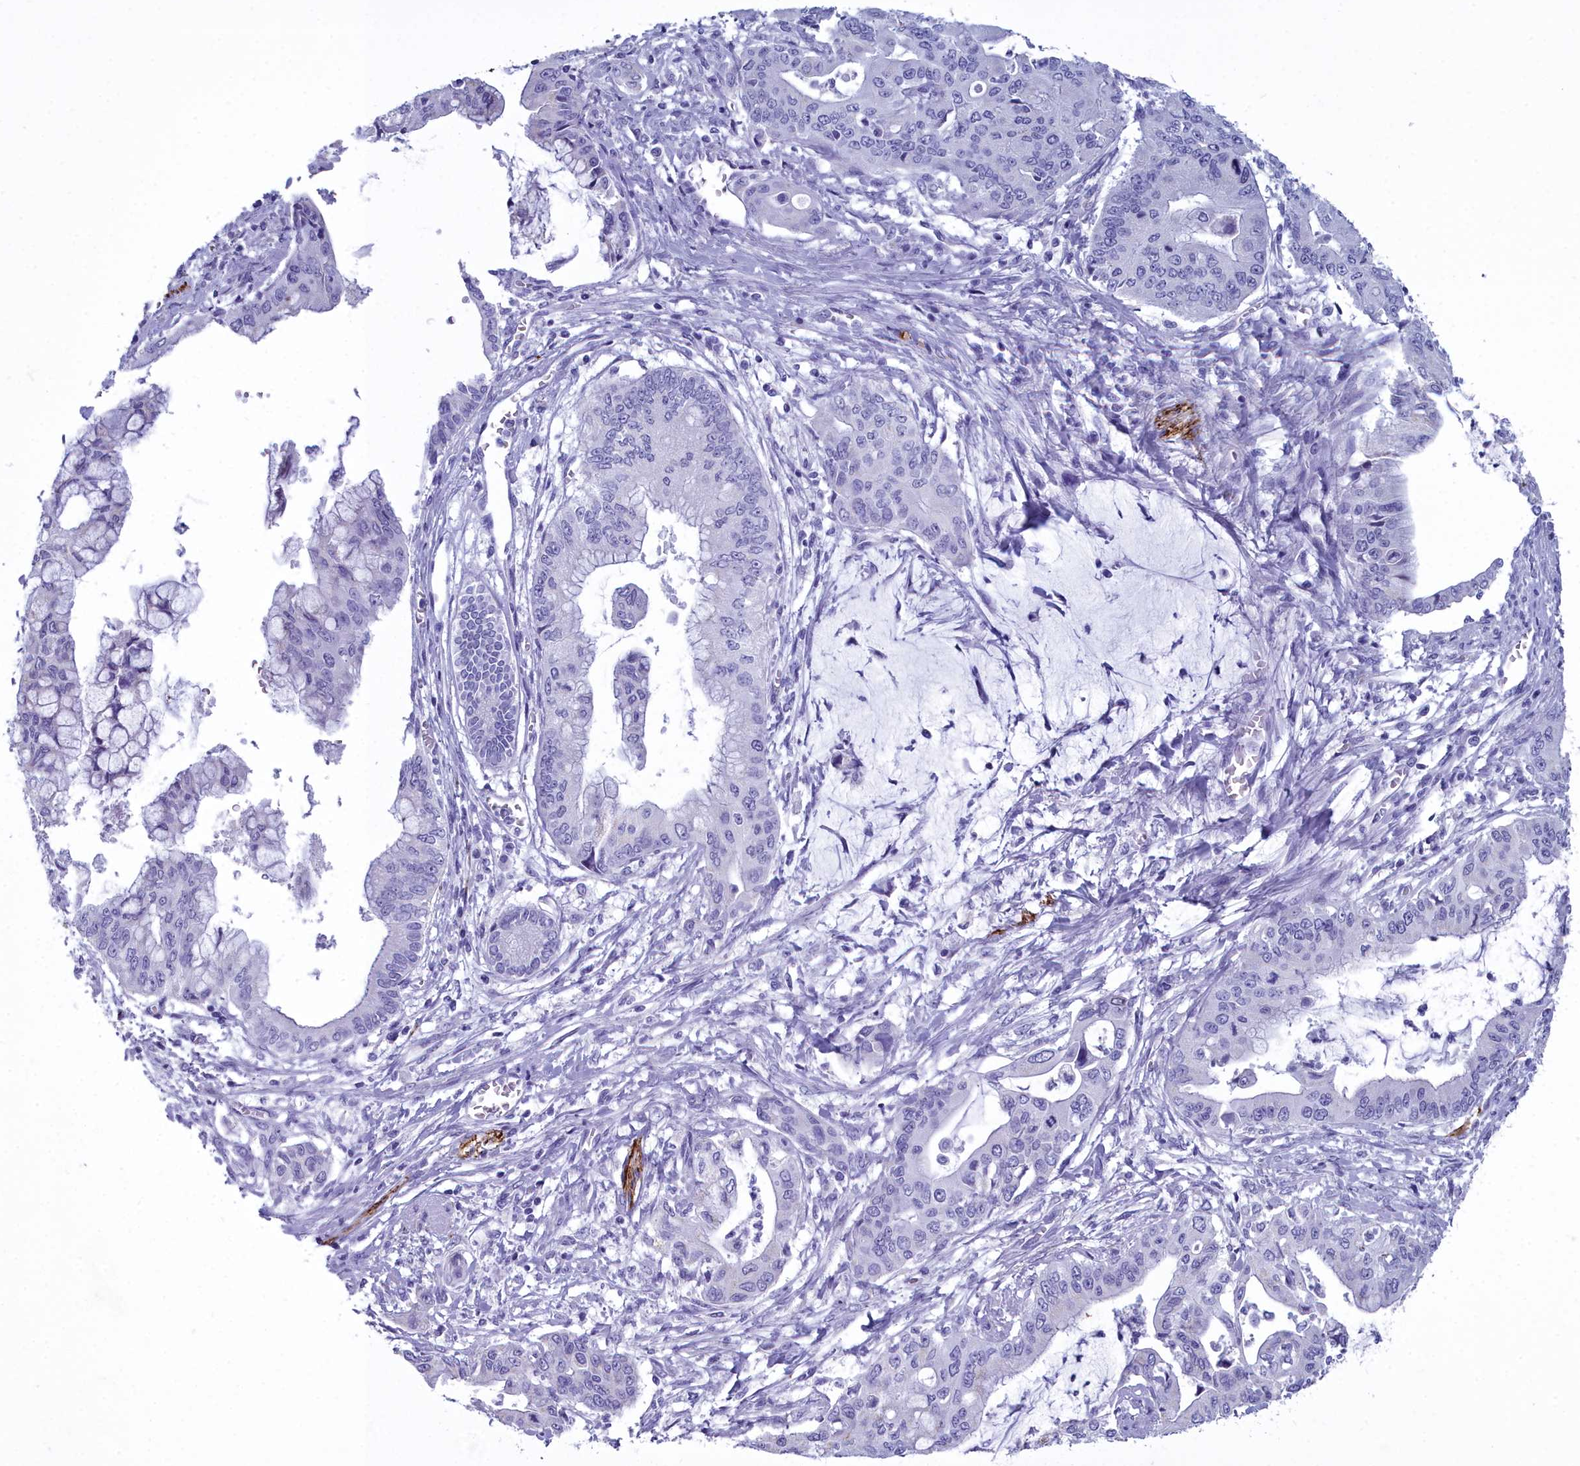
{"staining": {"intensity": "negative", "quantity": "none", "location": "none"}, "tissue": "pancreatic cancer", "cell_type": "Tumor cells", "image_type": "cancer", "snomed": [{"axis": "morphology", "description": "Adenocarcinoma, NOS"}, {"axis": "topography", "description": "Pancreas"}], "caption": "High magnification brightfield microscopy of pancreatic cancer (adenocarcinoma) stained with DAB (brown) and counterstained with hematoxylin (blue): tumor cells show no significant expression. (DAB immunohistochemistry (IHC), high magnification).", "gene": "MAP6", "patient": {"sex": "male", "age": 46}}